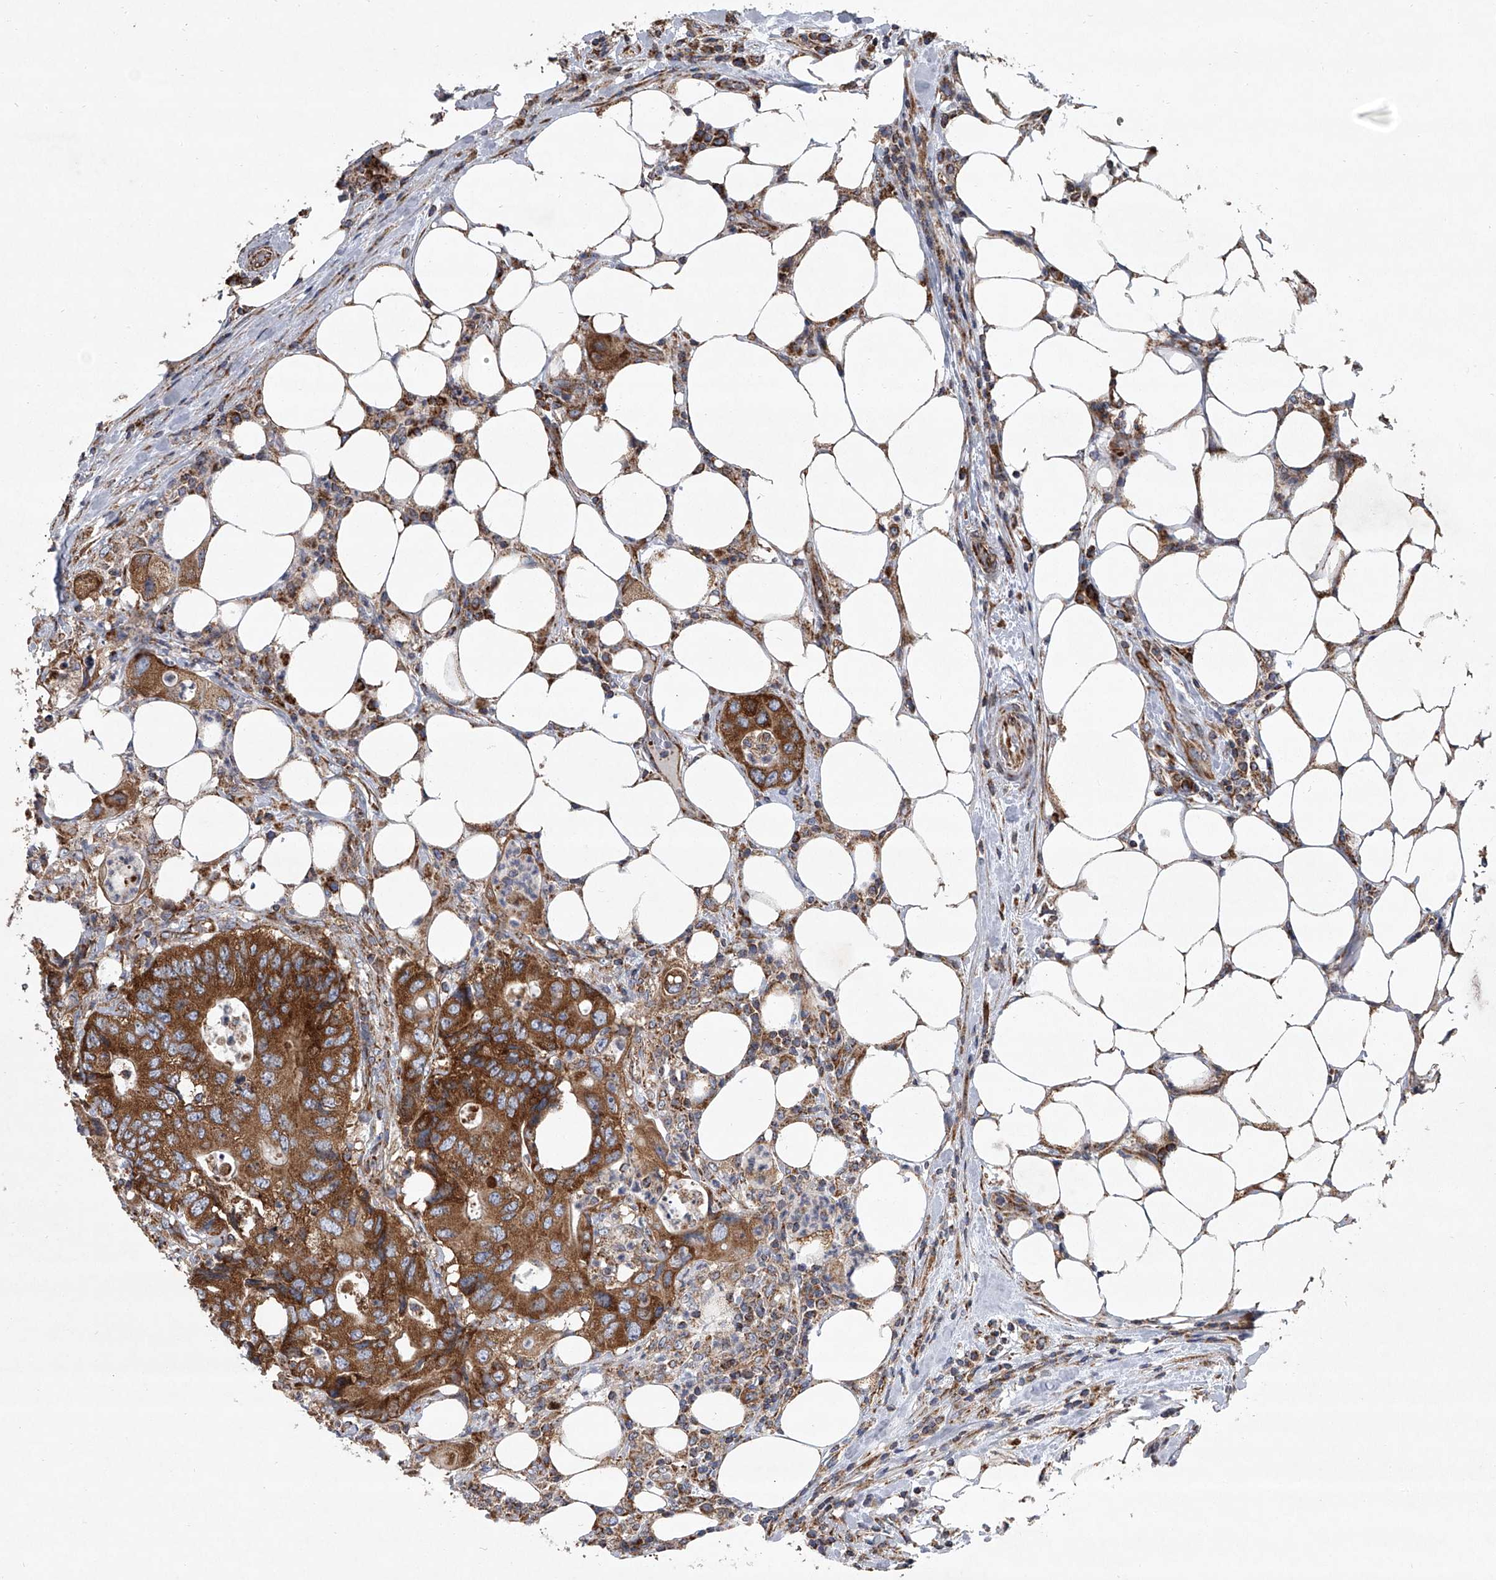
{"staining": {"intensity": "moderate", "quantity": ">75%", "location": "cytoplasmic/membranous"}, "tissue": "colorectal cancer", "cell_type": "Tumor cells", "image_type": "cancer", "snomed": [{"axis": "morphology", "description": "Adenocarcinoma, NOS"}, {"axis": "topography", "description": "Colon"}], "caption": "High-power microscopy captured an immunohistochemistry image of colorectal cancer (adenocarcinoma), revealing moderate cytoplasmic/membranous positivity in about >75% of tumor cells.", "gene": "ZC3H15", "patient": {"sex": "male", "age": 71}}